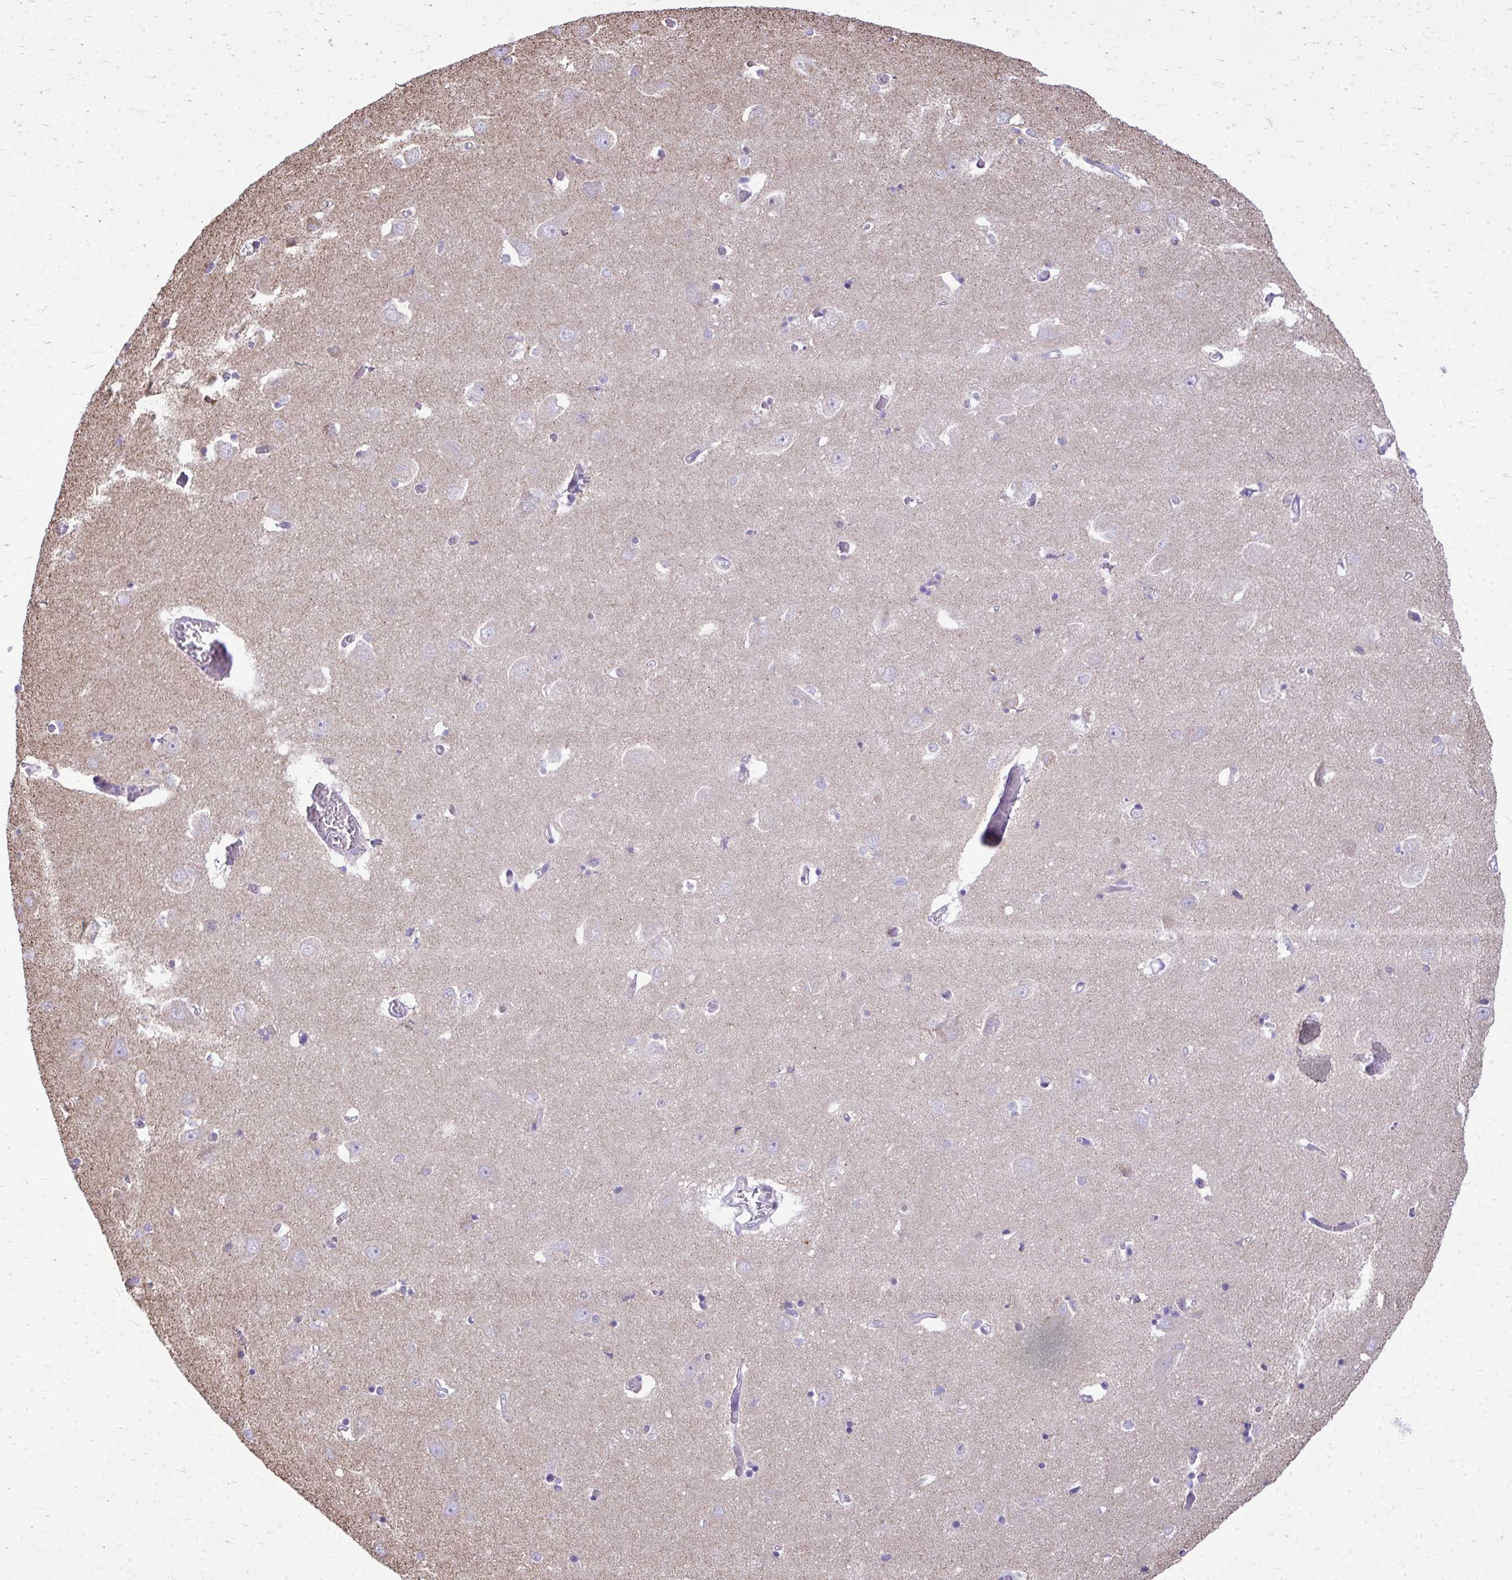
{"staining": {"intensity": "negative", "quantity": "none", "location": "none"}, "tissue": "caudate", "cell_type": "Glial cells", "image_type": "normal", "snomed": [{"axis": "morphology", "description": "Normal tissue, NOS"}, {"axis": "topography", "description": "Lateral ventricle wall"}, {"axis": "topography", "description": "Hippocampus"}], "caption": "Normal caudate was stained to show a protein in brown. There is no significant staining in glial cells. The staining is performed using DAB (3,3'-diaminobenzidine) brown chromogen with nuclei counter-stained in using hematoxylin.", "gene": "MPZL2", "patient": {"sex": "female", "age": 63}}